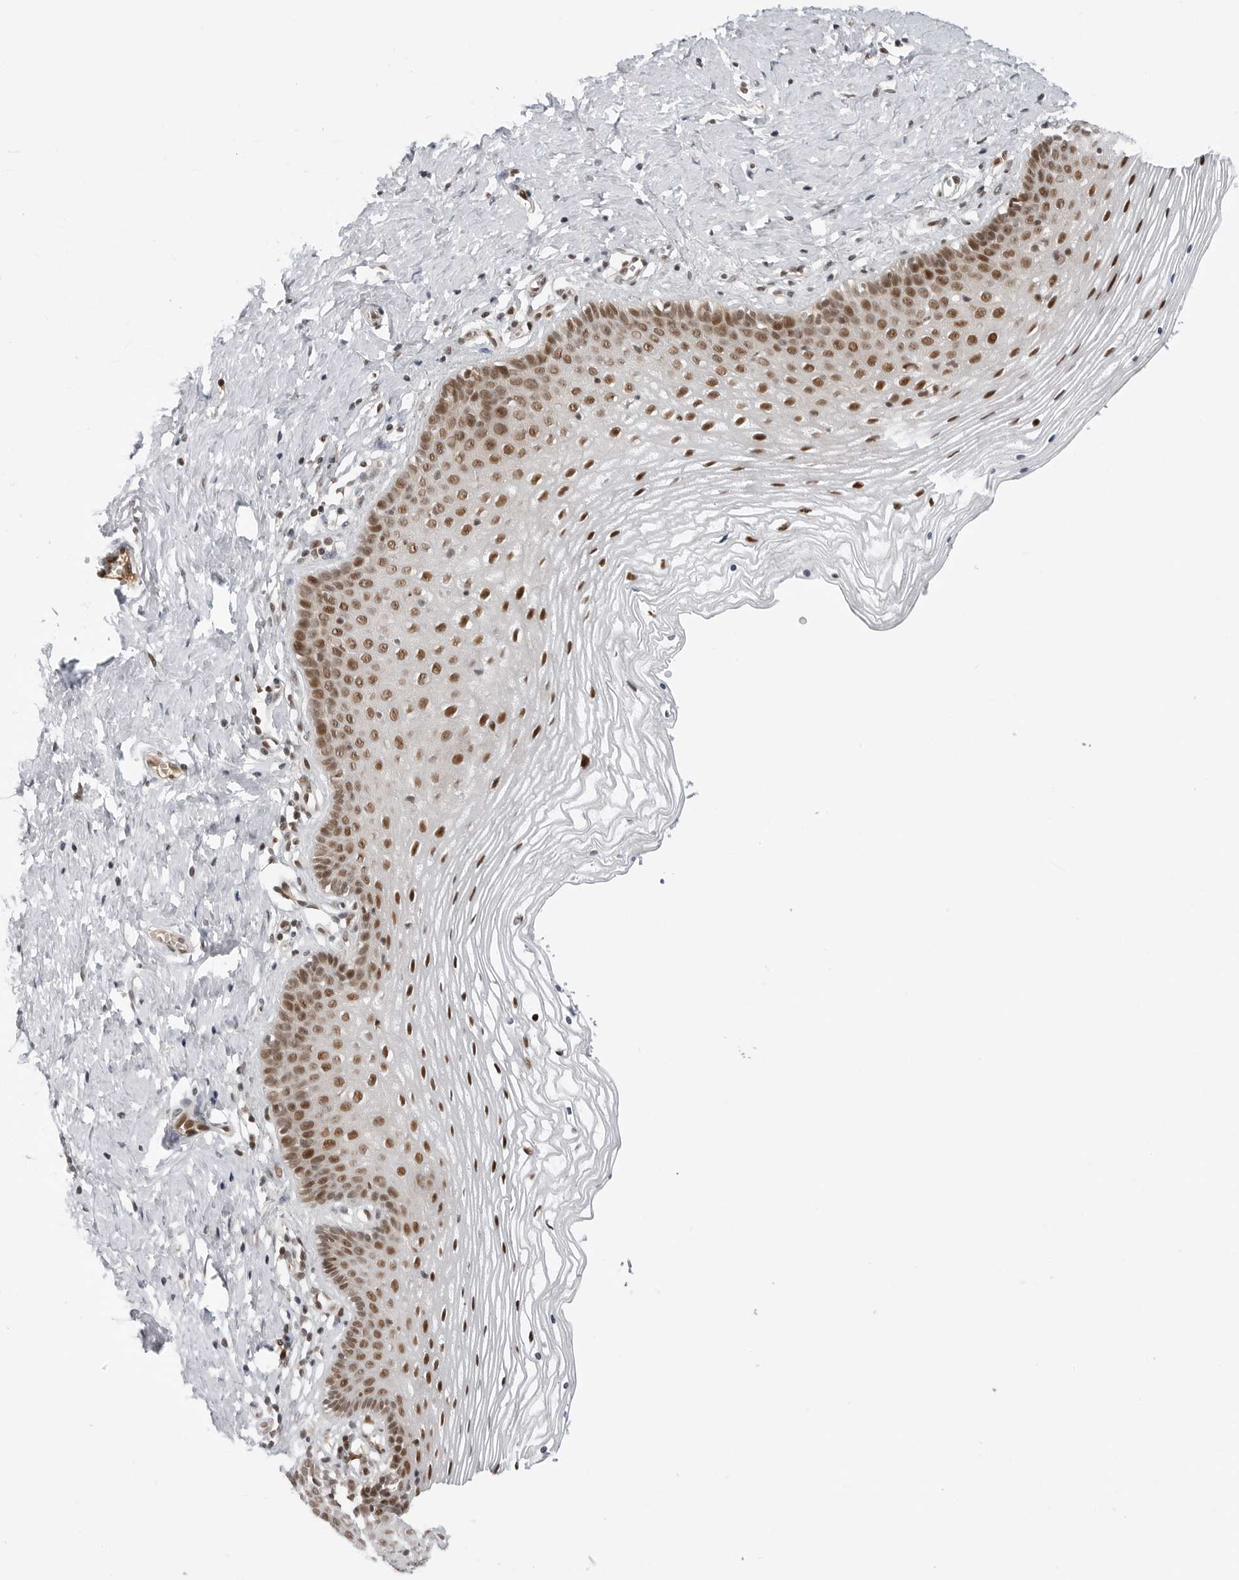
{"staining": {"intensity": "strong", "quantity": ">75%", "location": "nuclear"}, "tissue": "vagina", "cell_type": "Squamous epithelial cells", "image_type": "normal", "snomed": [{"axis": "morphology", "description": "Normal tissue, NOS"}, {"axis": "topography", "description": "Vagina"}], "caption": "DAB (3,3'-diaminobenzidine) immunohistochemical staining of normal vagina displays strong nuclear protein positivity in about >75% of squamous epithelial cells. (IHC, brightfield microscopy, high magnification).", "gene": "C8orf33", "patient": {"sex": "female", "age": 32}}